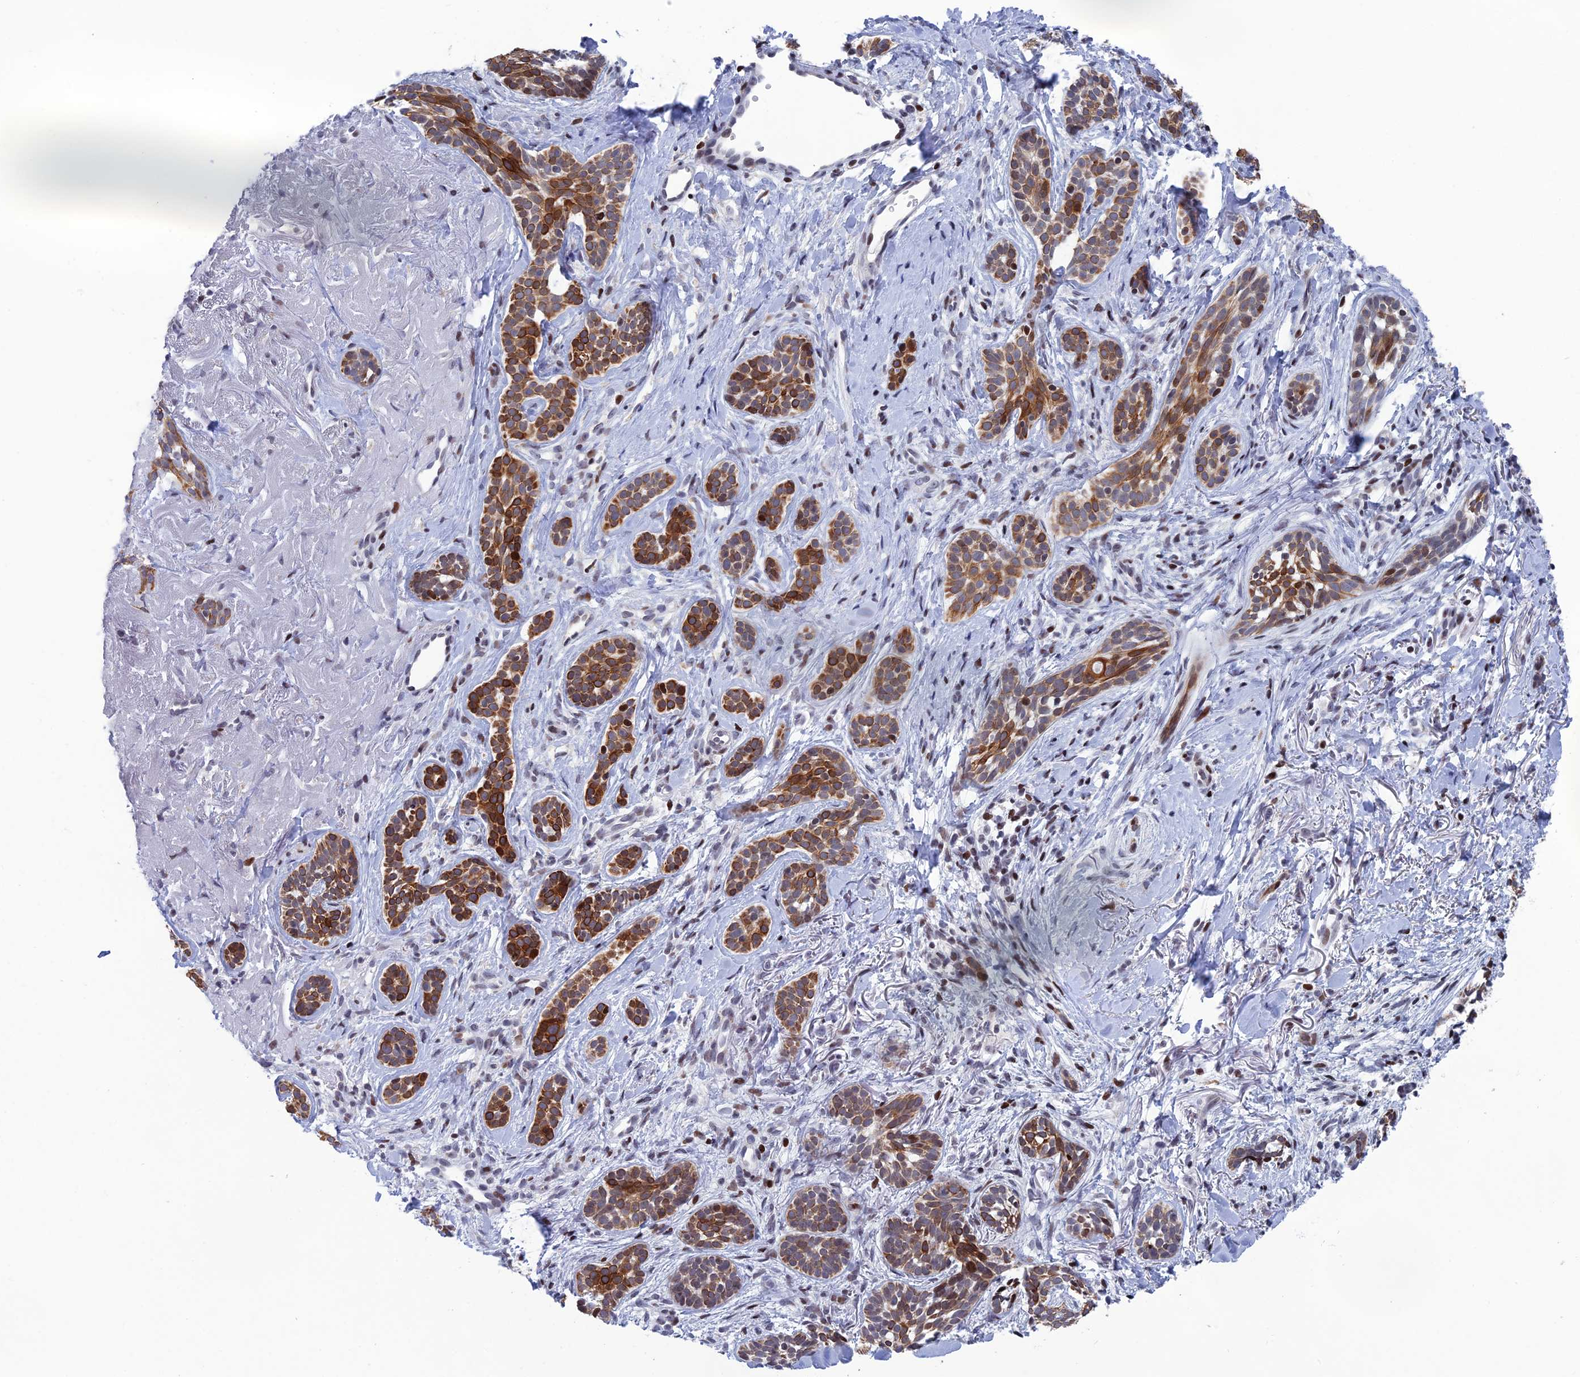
{"staining": {"intensity": "moderate", "quantity": ">75%", "location": "cytoplasmic/membranous"}, "tissue": "skin cancer", "cell_type": "Tumor cells", "image_type": "cancer", "snomed": [{"axis": "morphology", "description": "Basal cell carcinoma"}, {"axis": "topography", "description": "Skin"}], "caption": "DAB (3,3'-diaminobenzidine) immunohistochemical staining of skin basal cell carcinoma displays moderate cytoplasmic/membranous protein staining in approximately >75% of tumor cells. (DAB = brown stain, brightfield microscopy at high magnification).", "gene": "AFF3", "patient": {"sex": "male", "age": 71}}